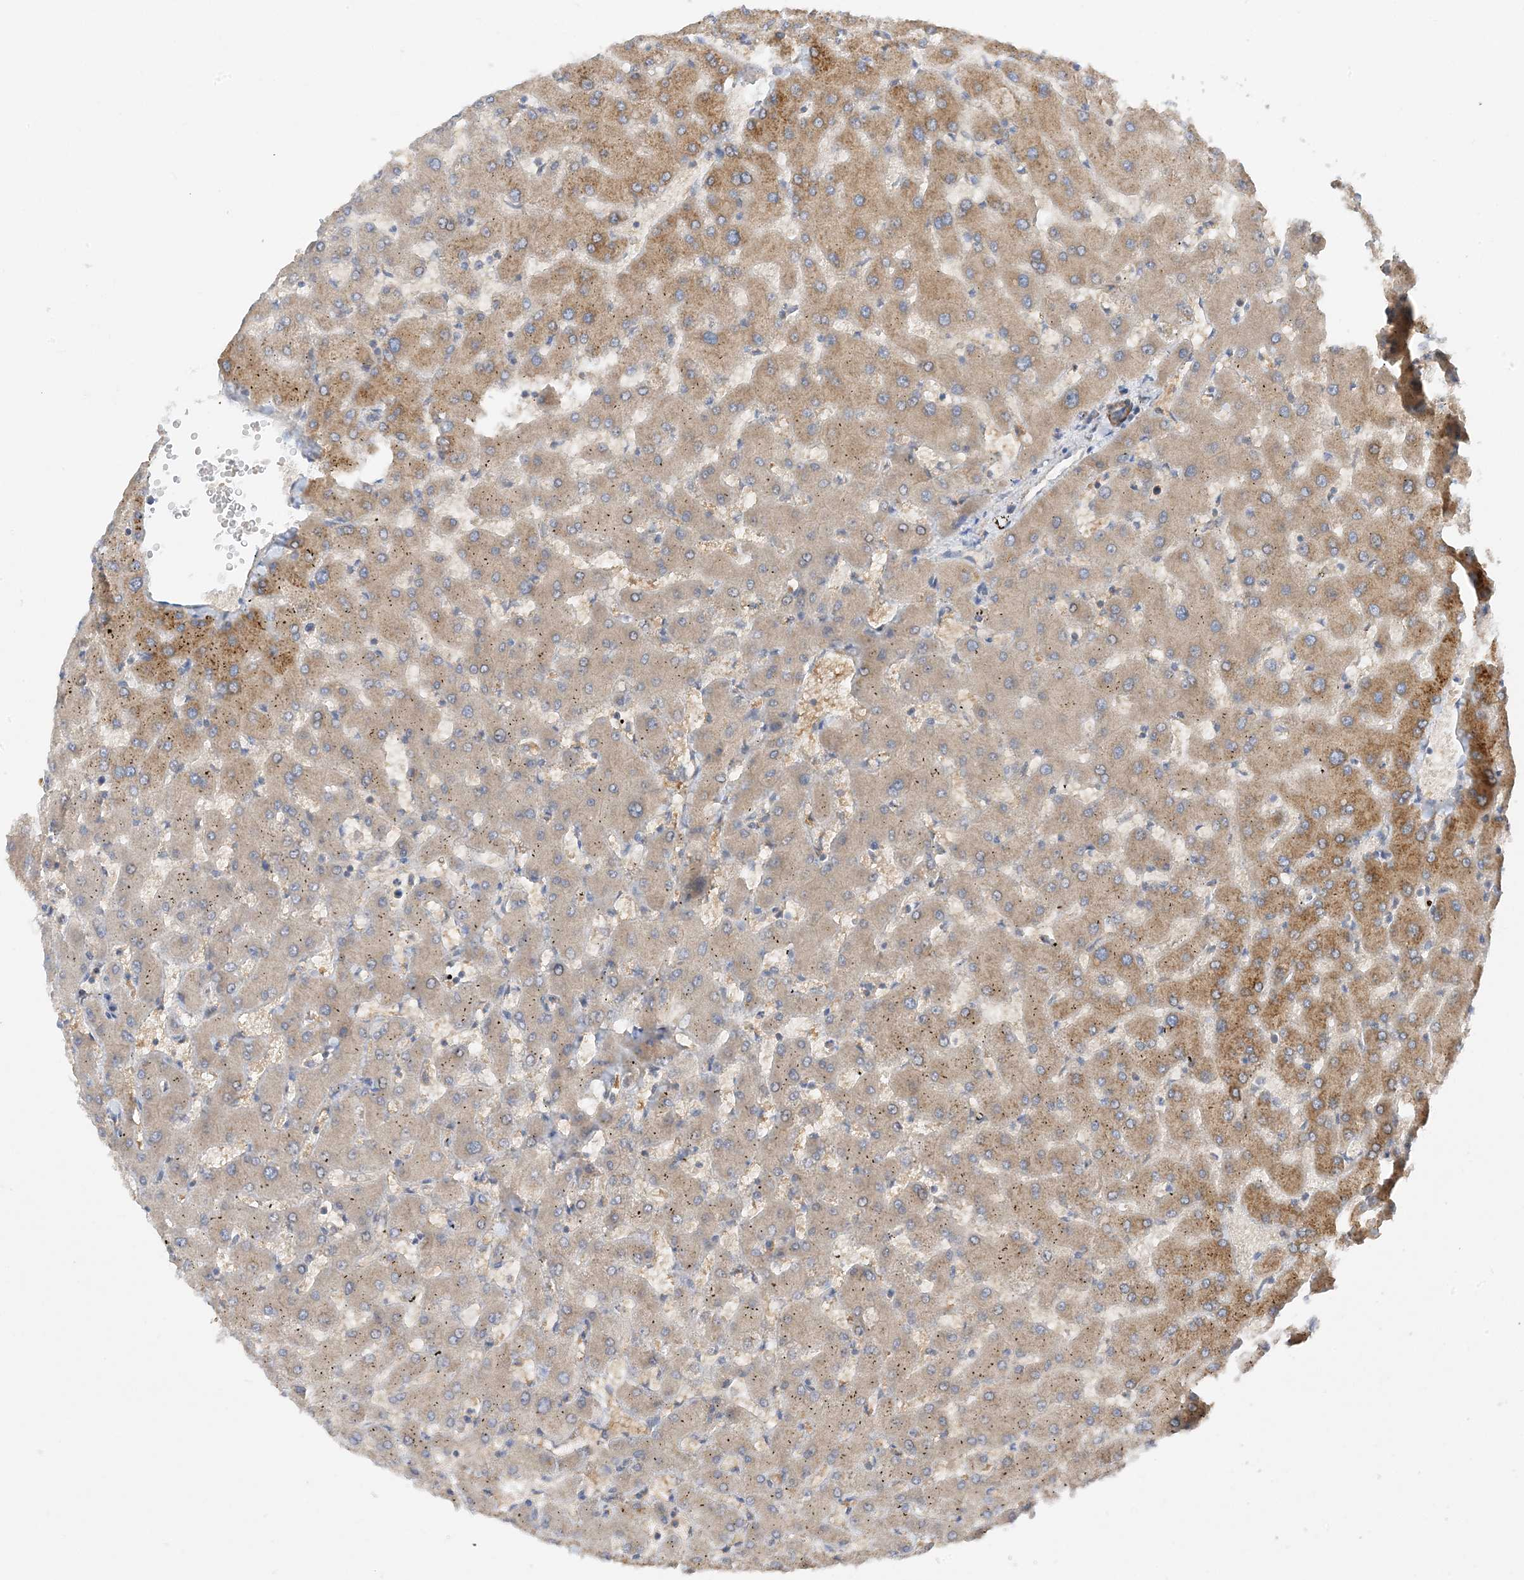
{"staining": {"intensity": "negative", "quantity": "none", "location": "none"}, "tissue": "liver", "cell_type": "Cholangiocytes", "image_type": "normal", "snomed": [{"axis": "morphology", "description": "Normal tissue, NOS"}, {"axis": "topography", "description": "Liver"}], "caption": "Cholangiocytes are negative for protein expression in benign human liver. (Stains: DAB immunohistochemistry (IHC) with hematoxylin counter stain, Microscopy: brightfield microscopy at high magnification).", "gene": "KIFBP", "patient": {"sex": "female", "age": 63}}